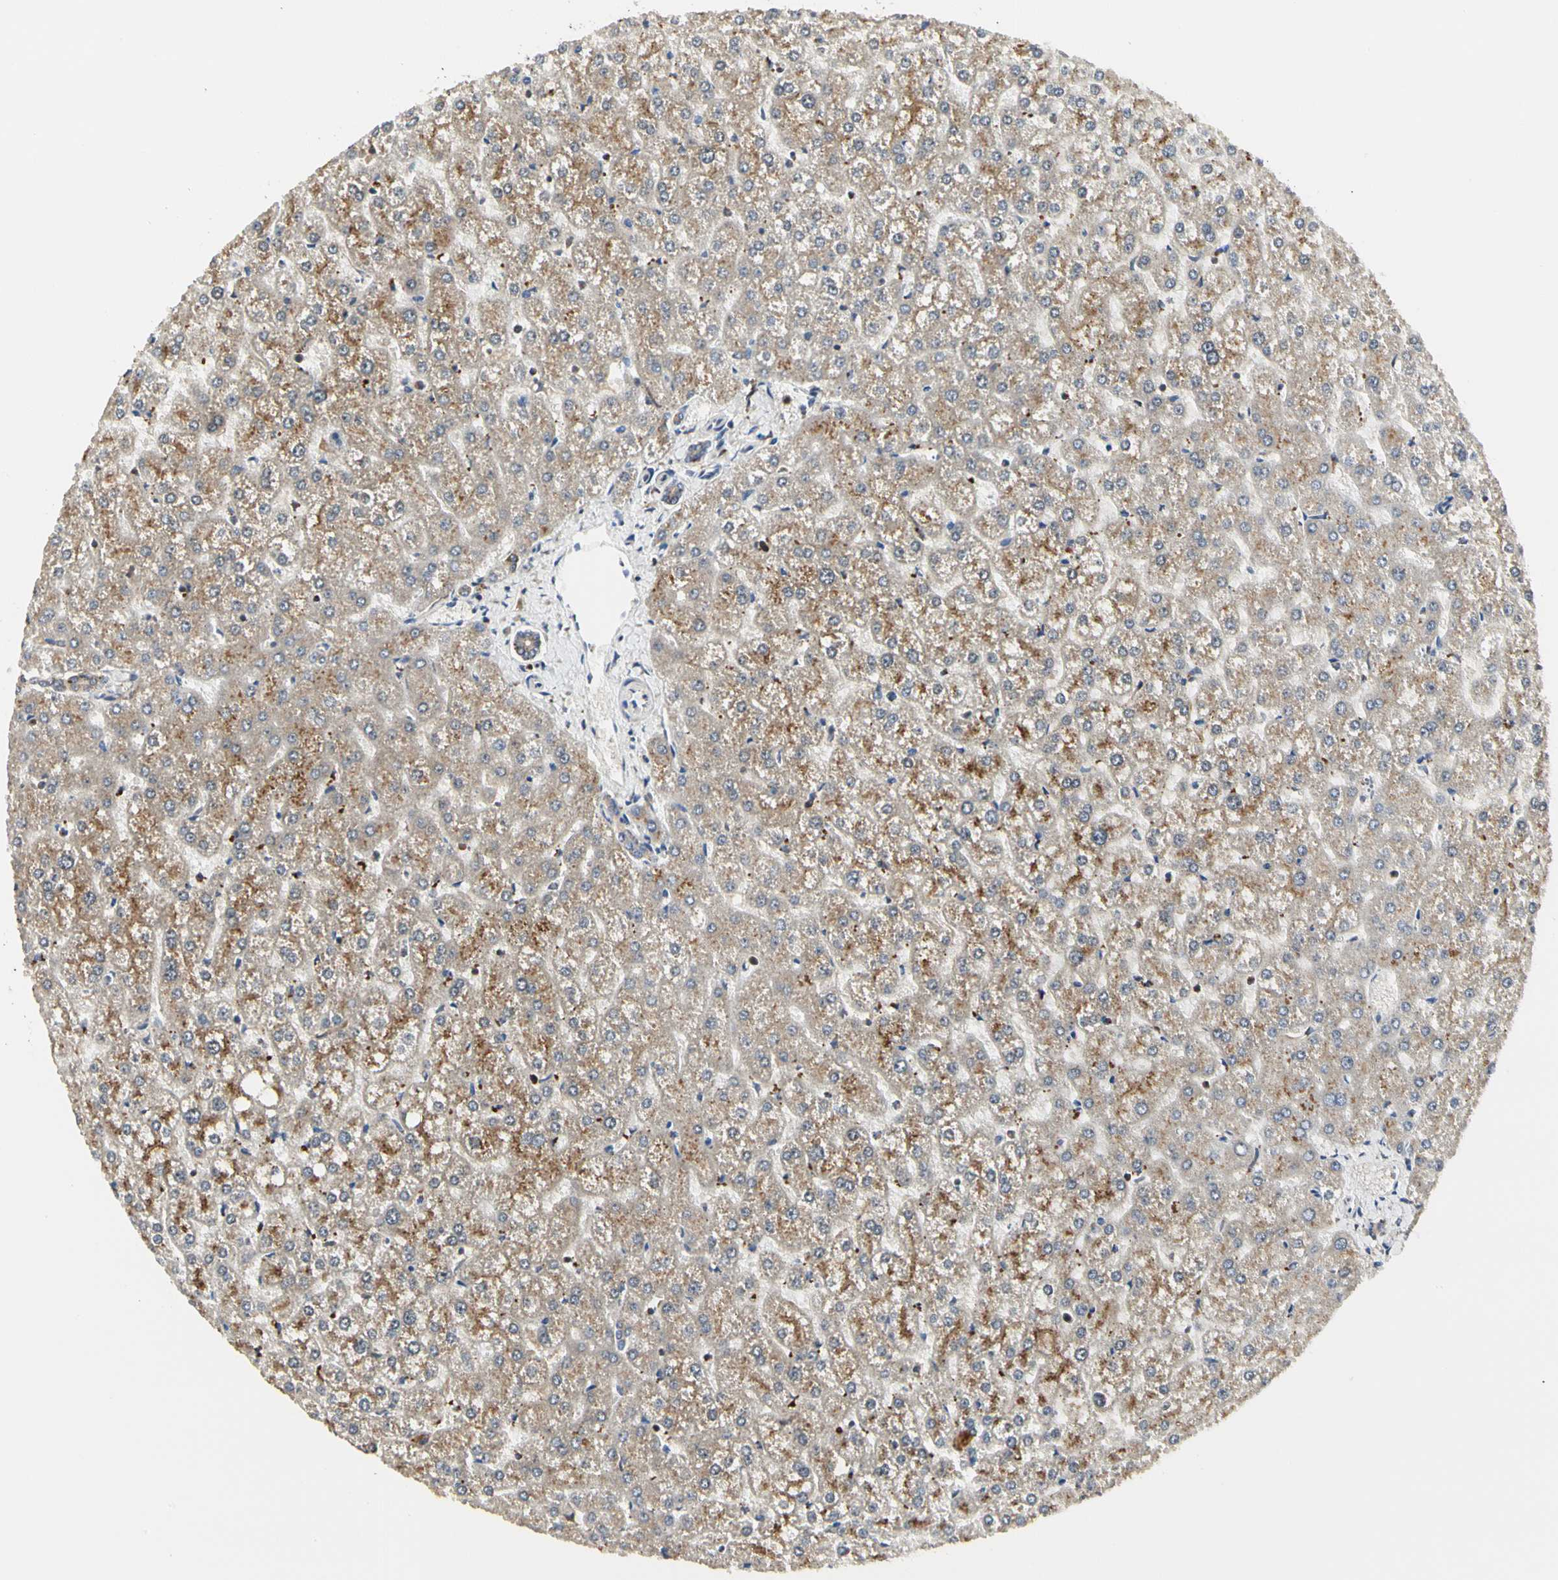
{"staining": {"intensity": "weak", "quantity": ">75%", "location": "cytoplasmic/membranous"}, "tissue": "liver", "cell_type": "Cholangiocytes", "image_type": "normal", "snomed": [{"axis": "morphology", "description": "Normal tissue, NOS"}, {"axis": "topography", "description": "Liver"}], "caption": "Weak cytoplasmic/membranous protein staining is present in about >75% of cholangiocytes in liver.", "gene": "NAPG", "patient": {"sex": "female", "age": 32}}